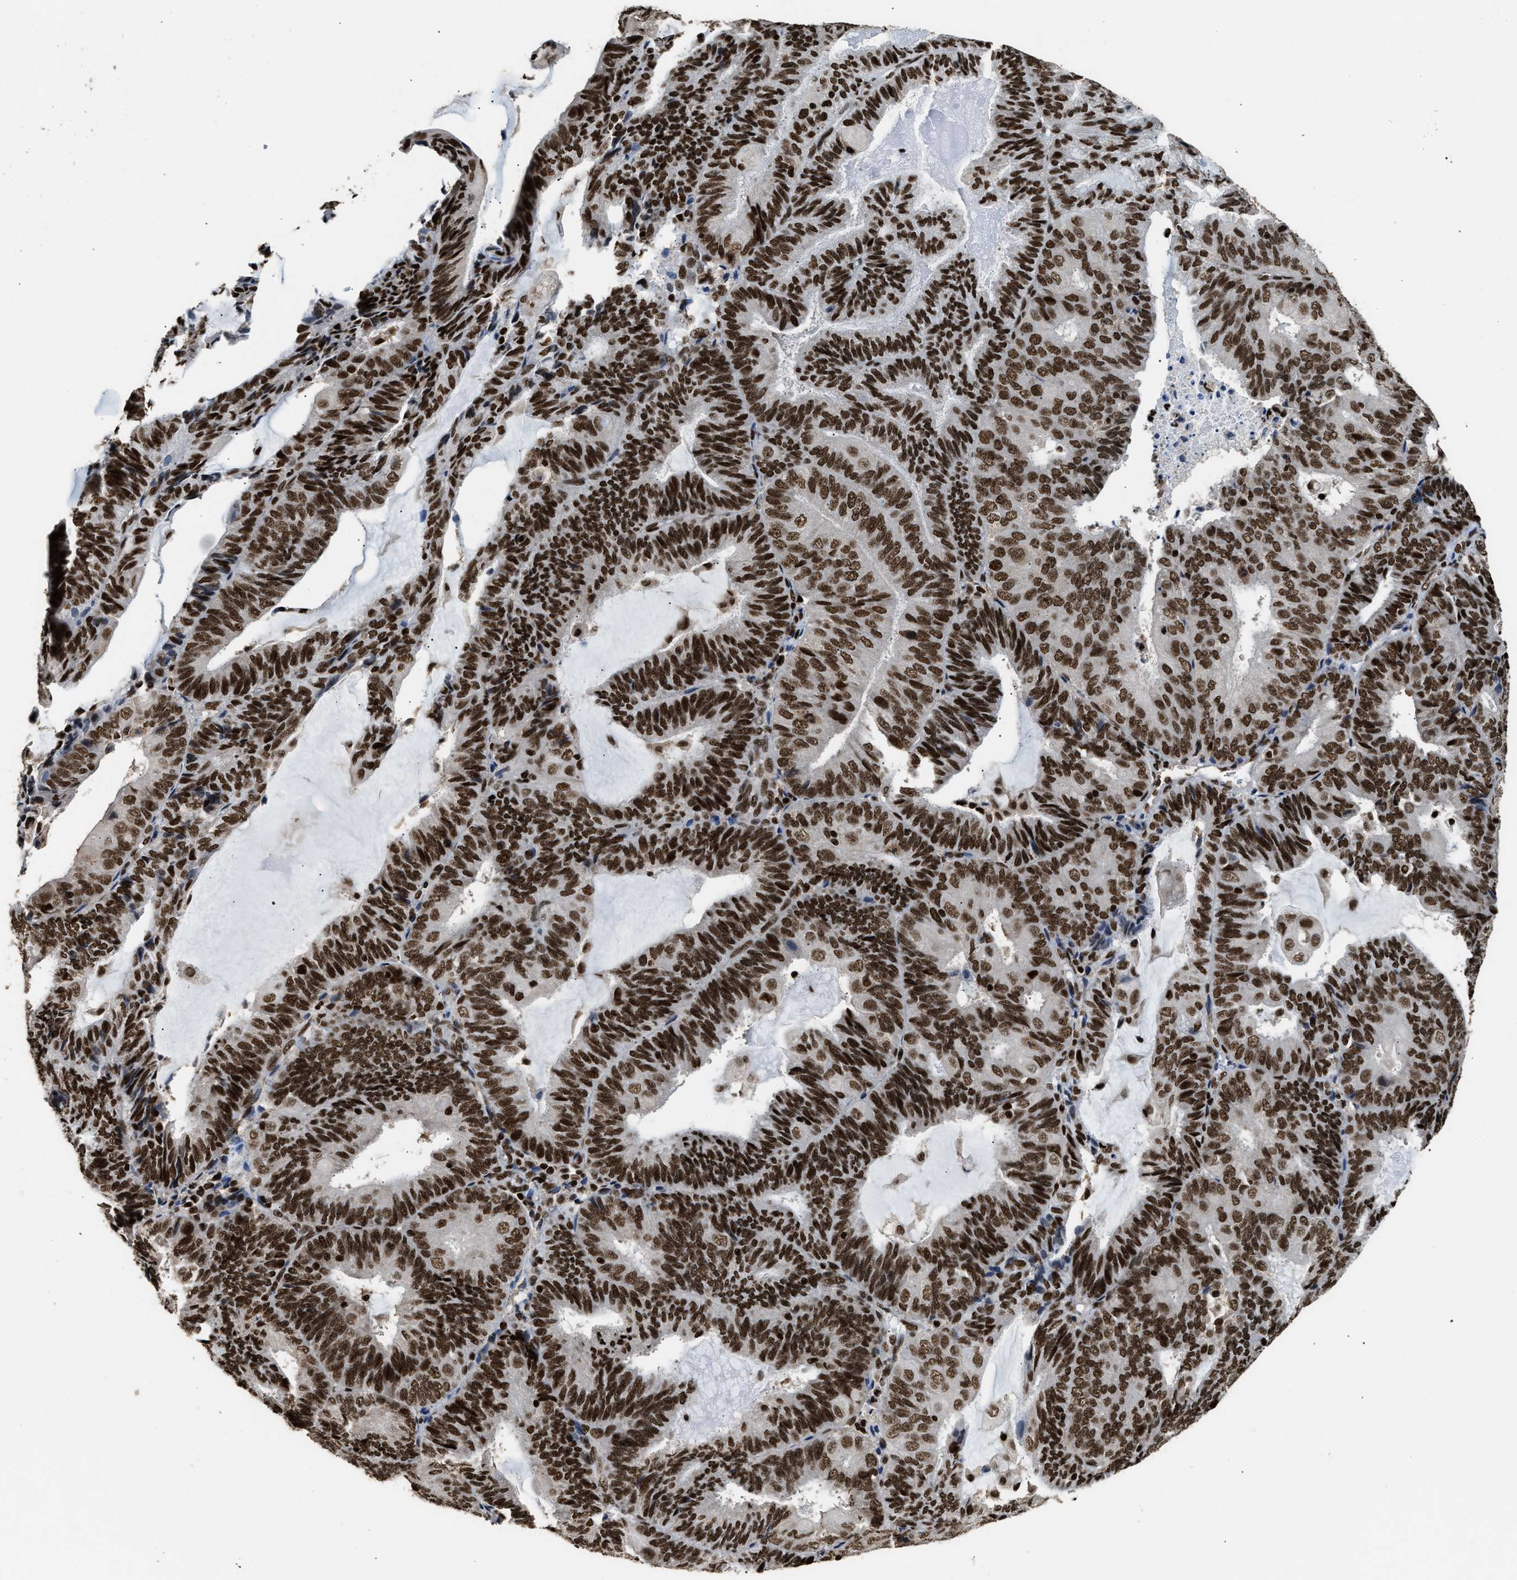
{"staining": {"intensity": "strong", "quantity": ">75%", "location": "nuclear"}, "tissue": "endometrial cancer", "cell_type": "Tumor cells", "image_type": "cancer", "snomed": [{"axis": "morphology", "description": "Adenocarcinoma, NOS"}, {"axis": "topography", "description": "Endometrium"}], "caption": "Human endometrial adenocarcinoma stained for a protein (brown) displays strong nuclear positive positivity in about >75% of tumor cells.", "gene": "RAD21", "patient": {"sex": "female", "age": 81}}